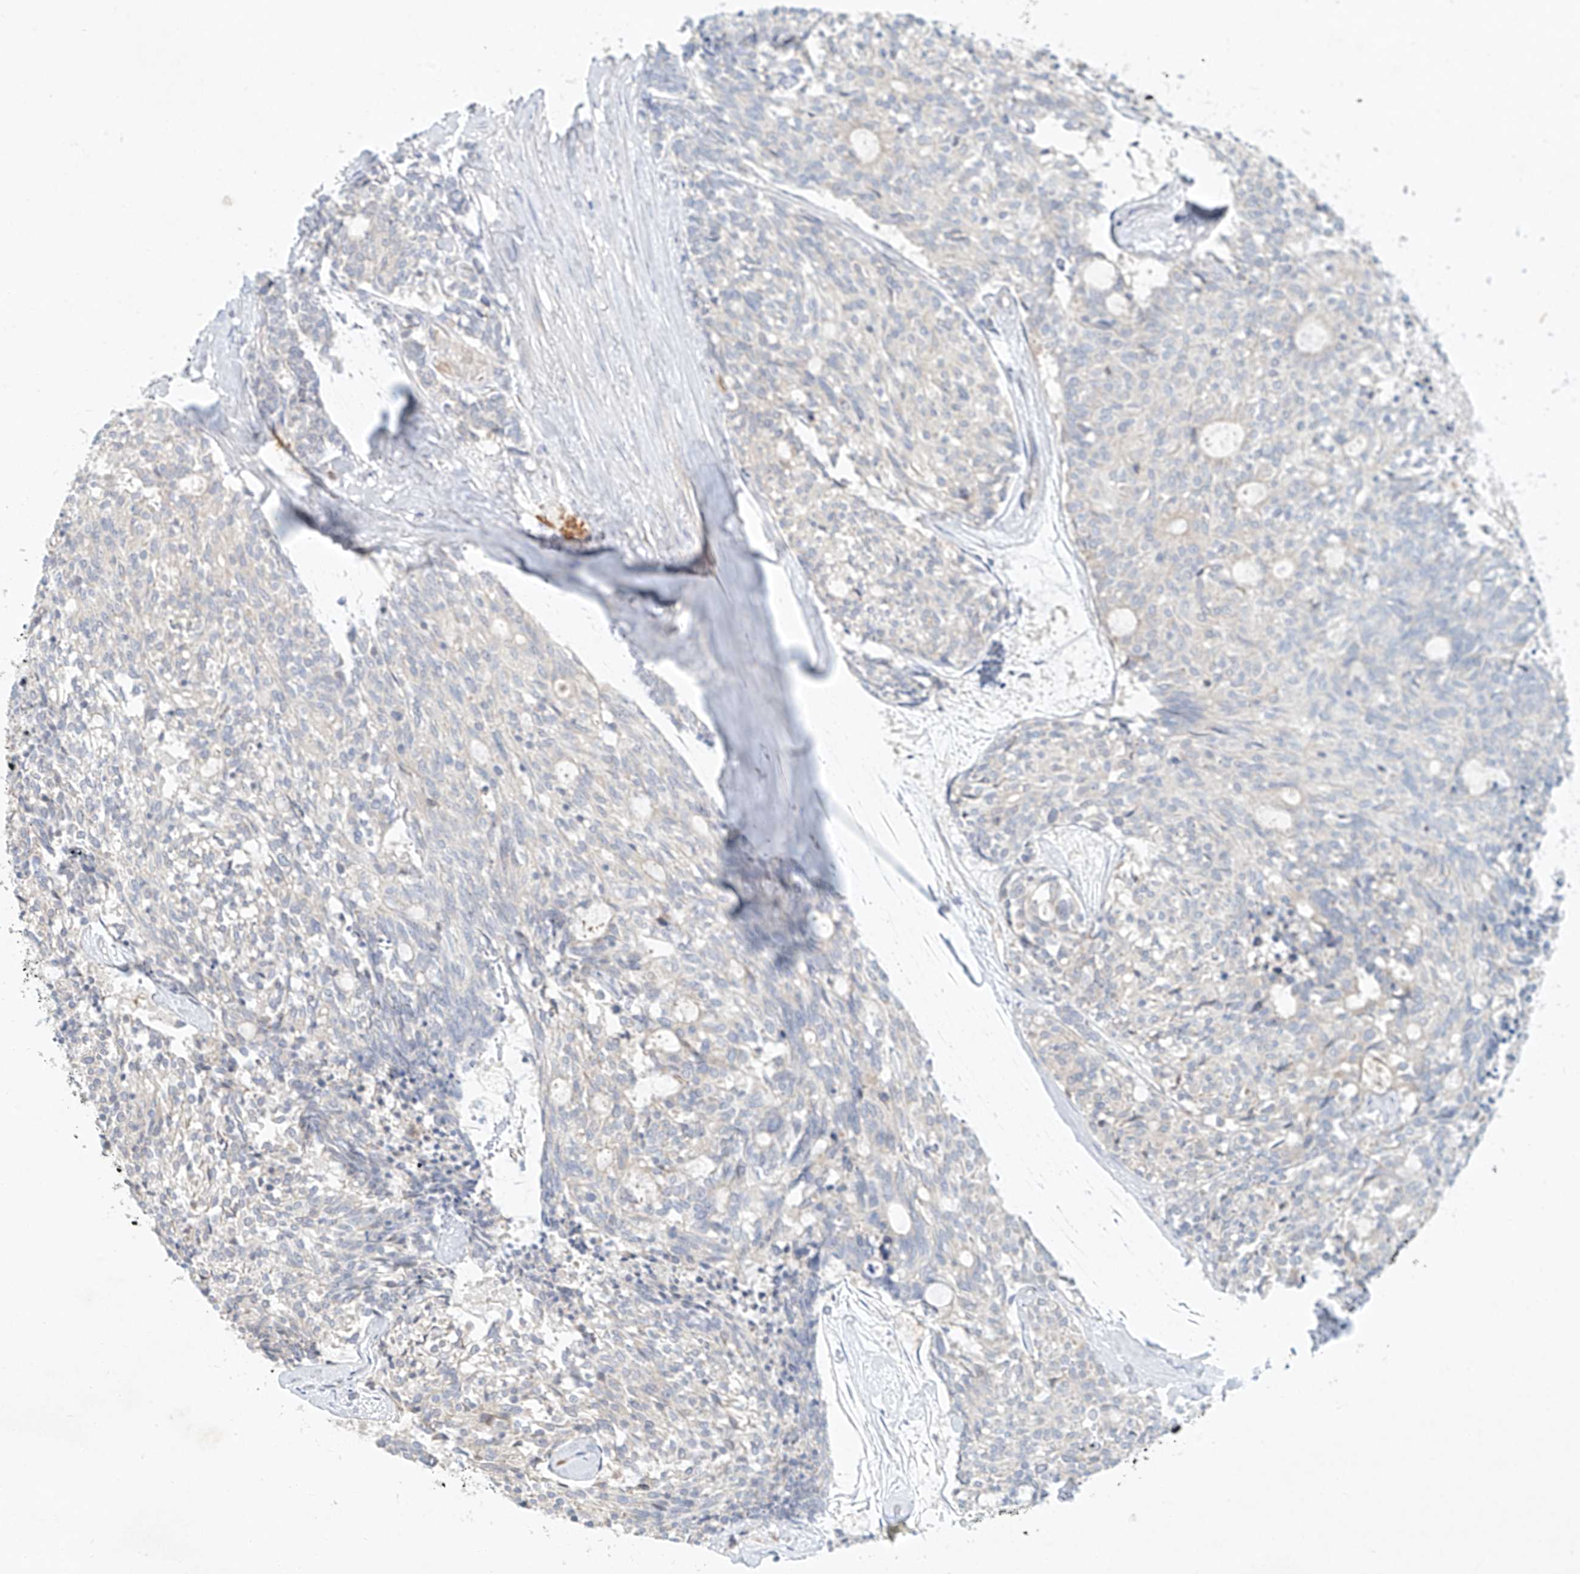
{"staining": {"intensity": "negative", "quantity": "none", "location": "none"}, "tissue": "carcinoid", "cell_type": "Tumor cells", "image_type": "cancer", "snomed": [{"axis": "morphology", "description": "Carcinoid, malignant, NOS"}, {"axis": "topography", "description": "Pancreas"}], "caption": "The immunohistochemistry (IHC) image has no significant expression in tumor cells of carcinoid tissue. Brightfield microscopy of immunohistochemistry stained with DAB (brown) and hematoxylin (blue), captured at high magnification.", "gene": "SYTL3", "patient": {"sex": "female", "age": 54}}